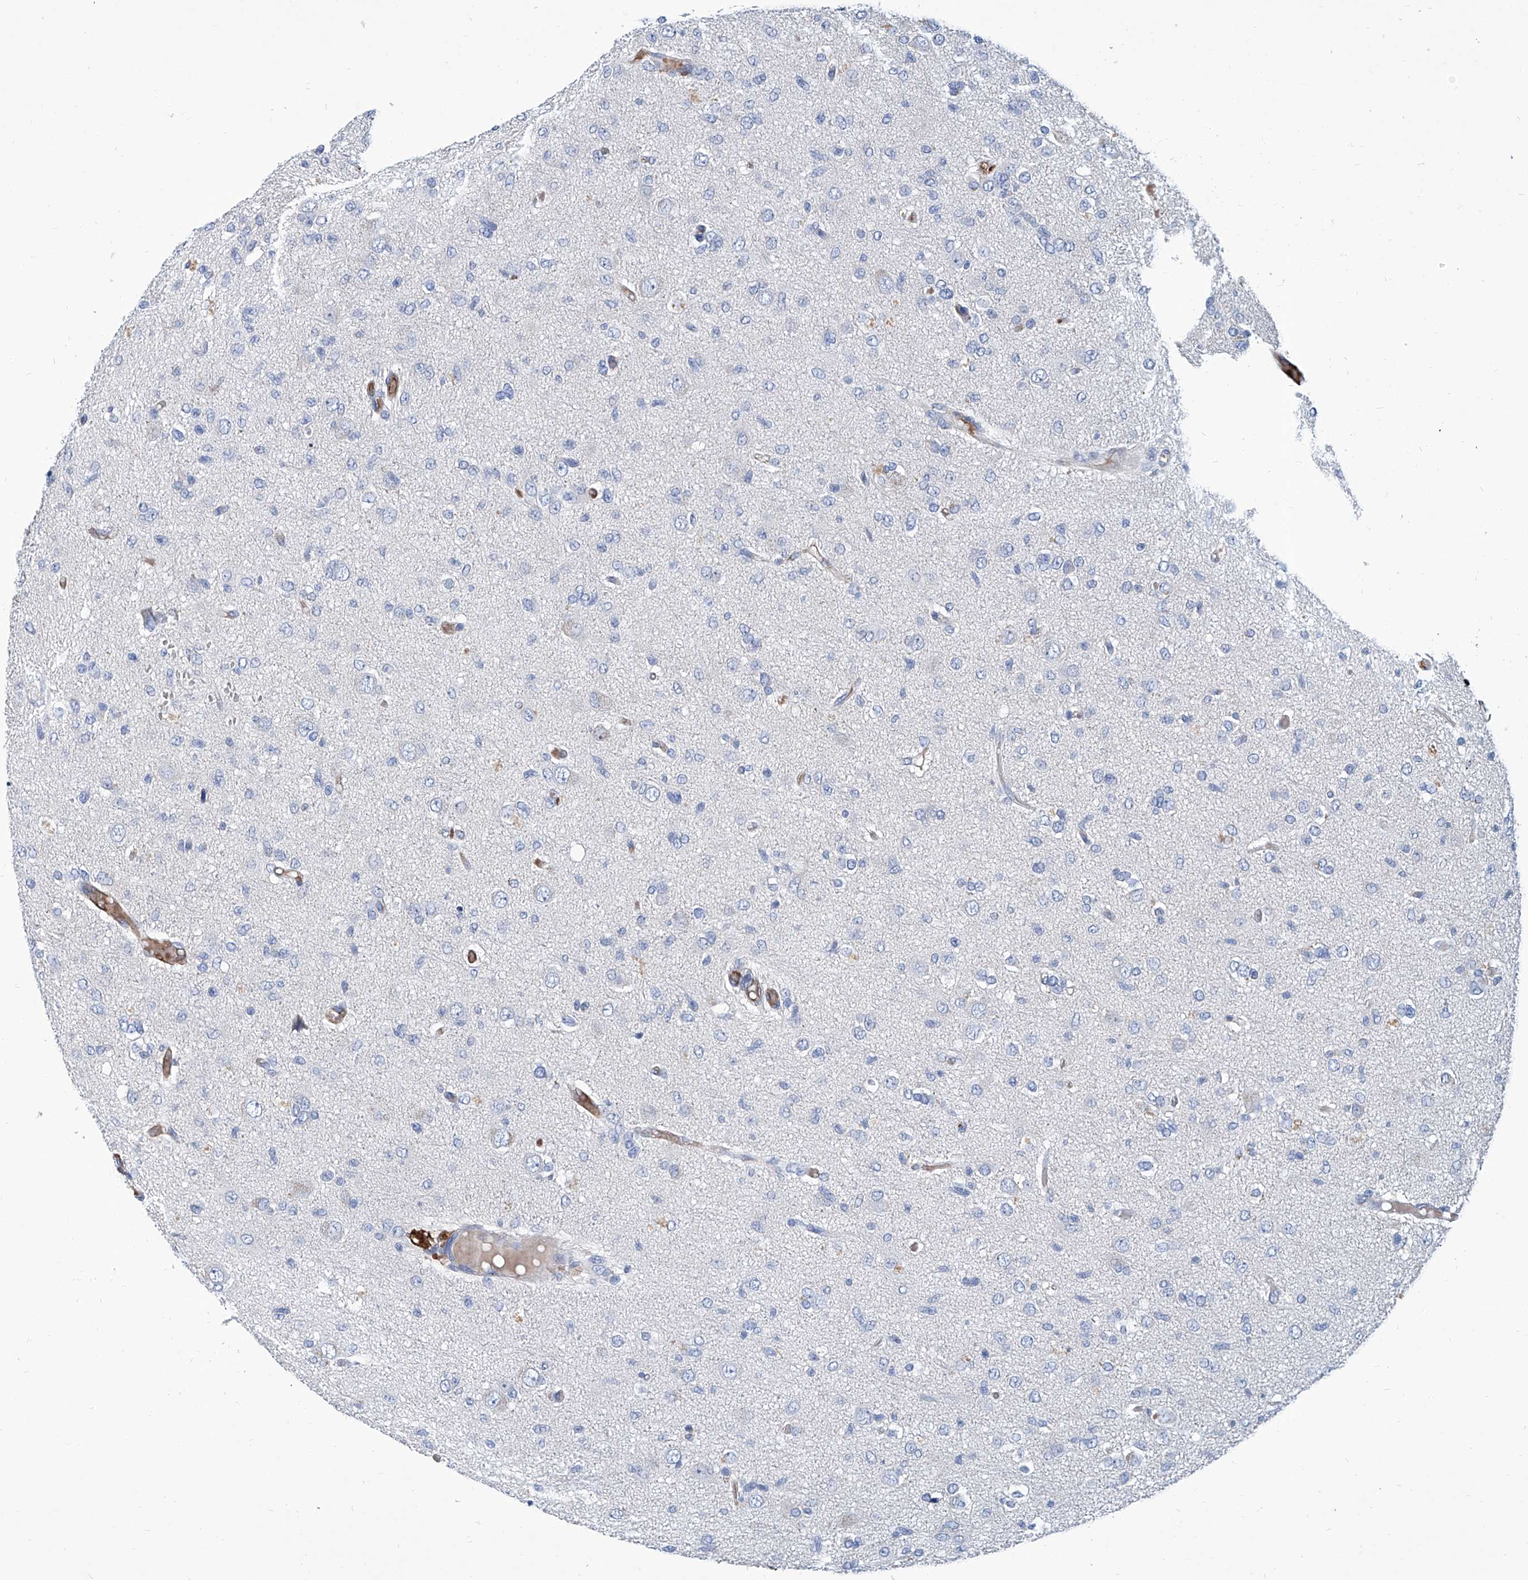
{"staining": {"intensity": "negative", "quantity": "none", "location": "none"}, "tissue": "glioma", "cell_type": "Tumor cells", "image_type": "cancer", "snomed": [{"axis": "morphology", "description": "Glioma, malignant, High grade"}, {"axis": "topography", "description": "Brain"}], "caption": "The histopathology image displays no staining of tumor cells in glioma. (Brightfield microscopy of DAB immunohistochemistry (IHC) at high magnification).", "gene": "FPR2", "patient": {"sex": "female", "age": 59}}